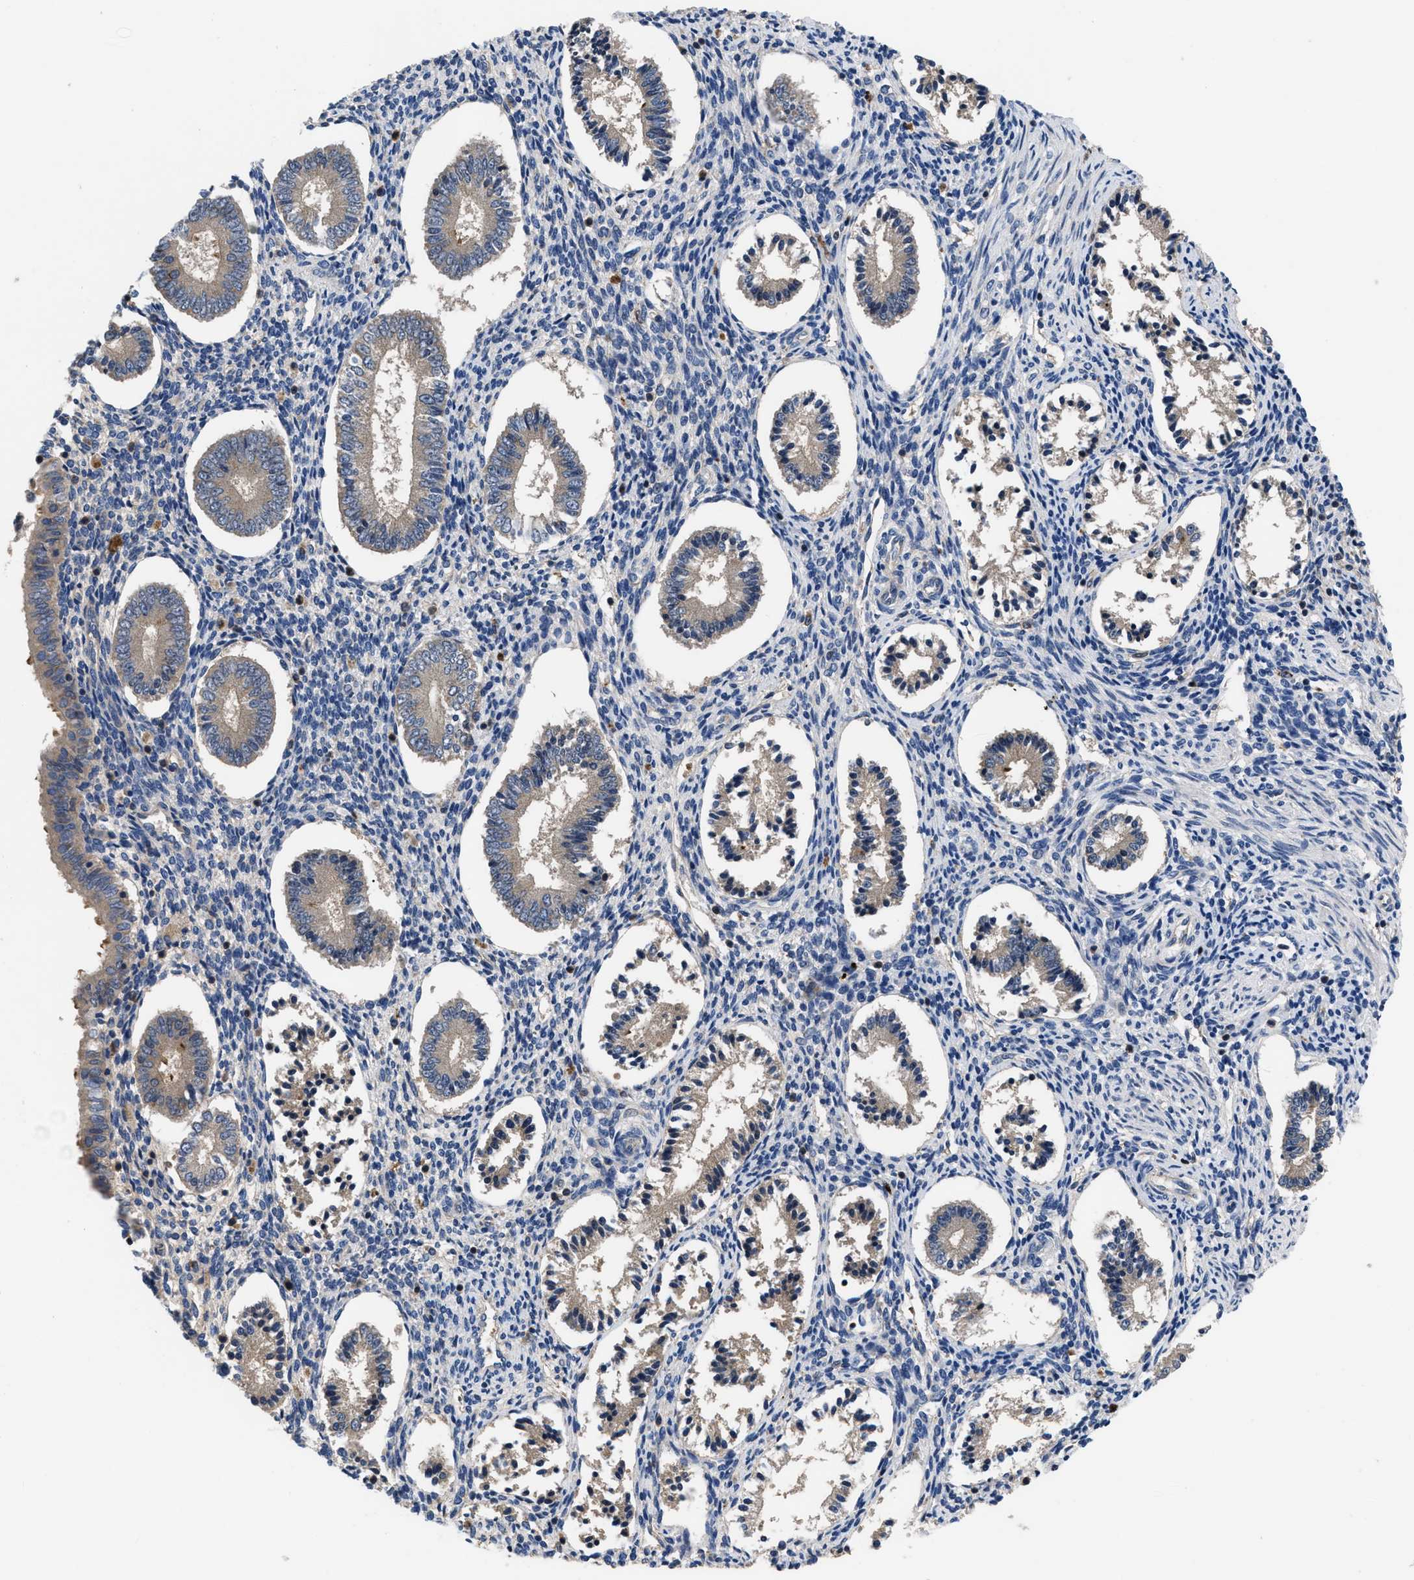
{"staining": {"intensity": "weak", "quantity": "<25%", "location": "cytoplasmic/membranous"}, "tissue": "endometrium", "cell_type": "Cells in endometrial stroma", "image_type": "normal", "snomed": [{"axis": "morphology", "description": "Normal tissue, NOS"}, {"axis": "topography", "description": "Endometrium"}], "caption": "Immunohistochemistry of benign human endometrium shows no positivity in cells in endometrial stroma.", "gene": "YBEY", "patient": {"sex": "female", "age": 42}}